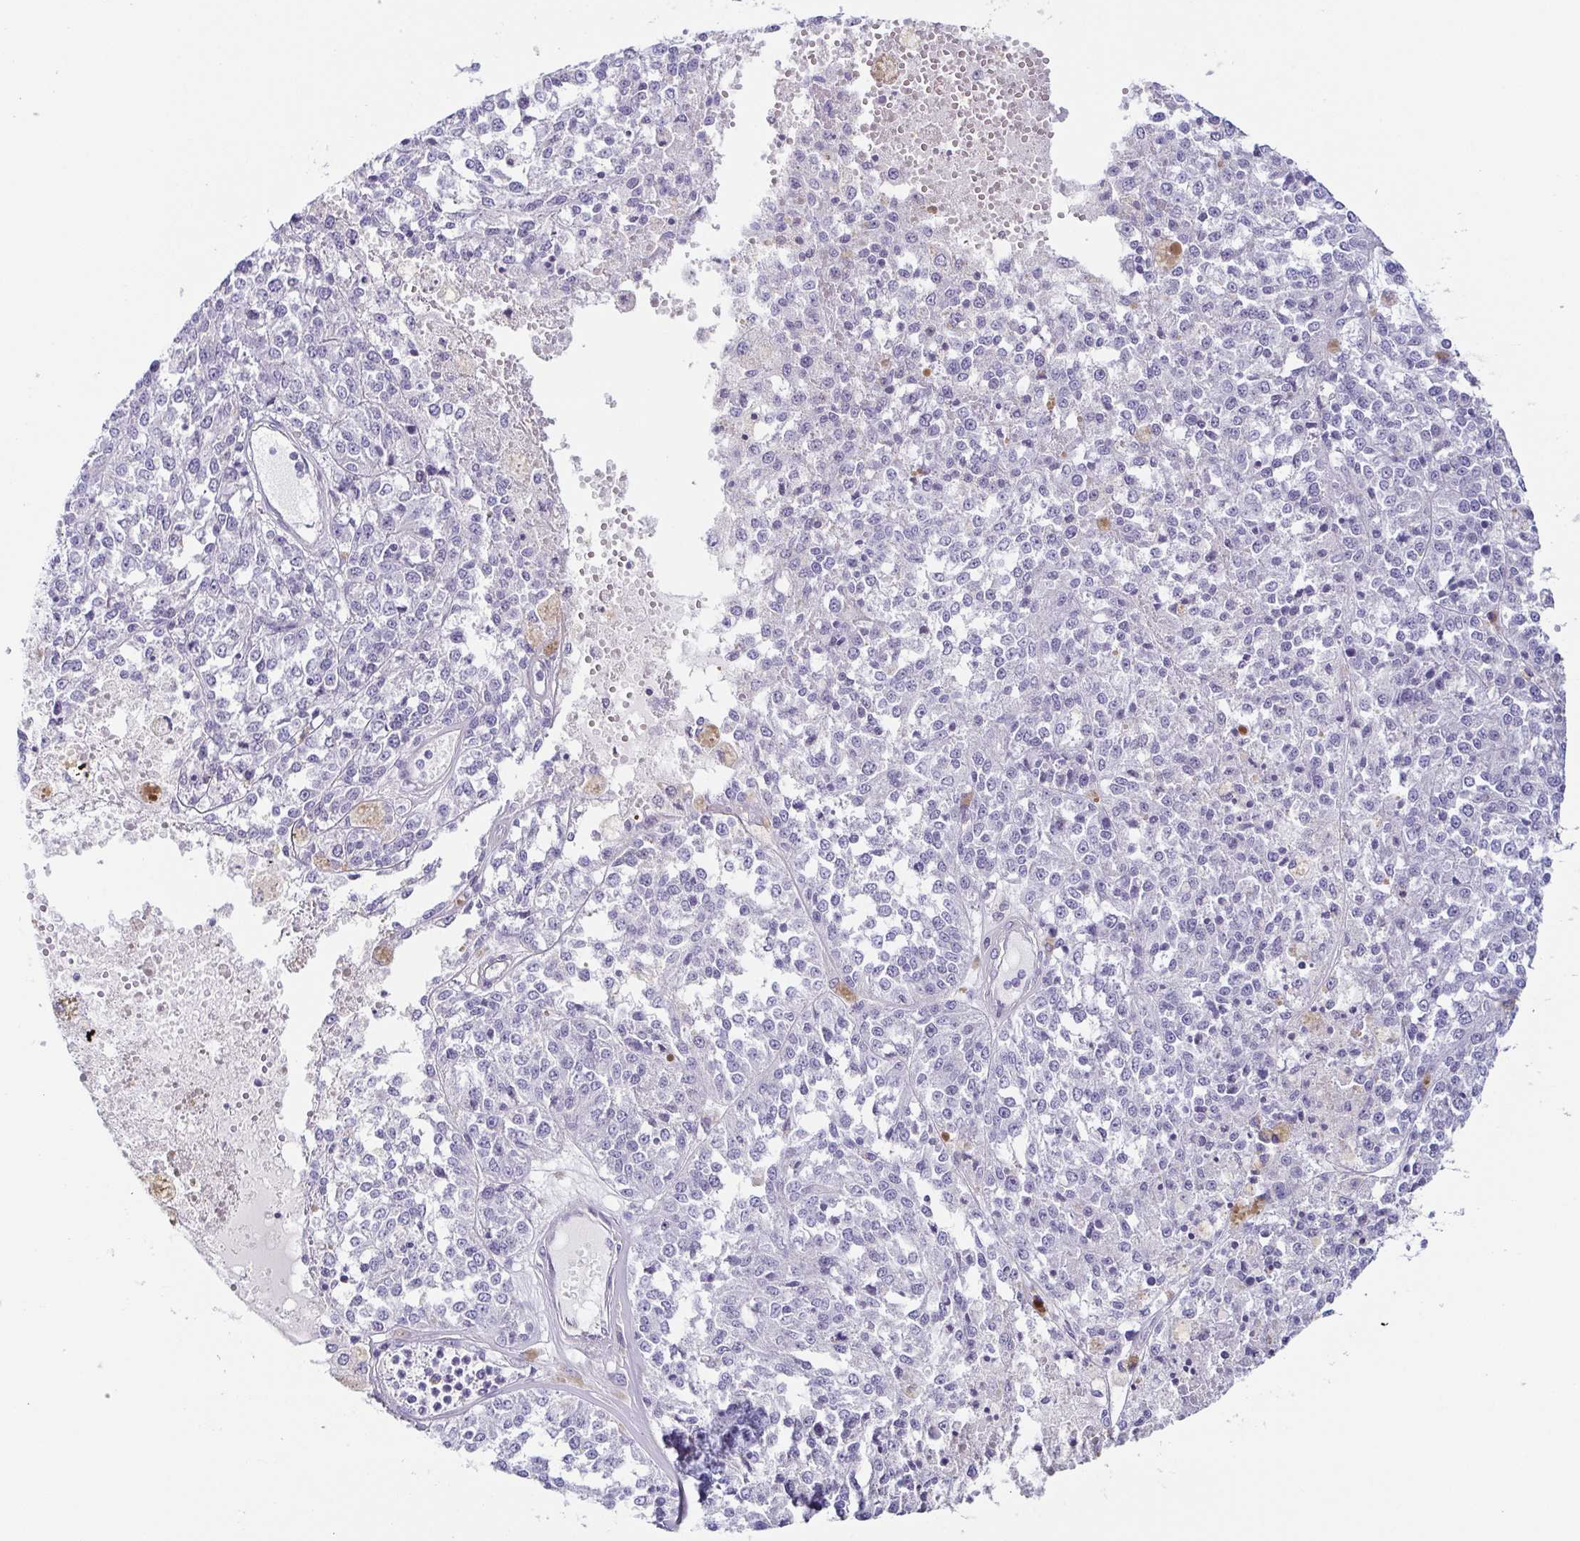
{"staining": {"intensity": "negative", "quantity": "none", "location": "none"}, "tissue": "melanoma", "cell_type": "Tumor cells", "image_type": "cancer", "snomed": [{"axis": "morphology", "description": "Malignant melanoma, Metastatic site"}, {"axis": "topography", "description": "Lymph node"}], "caption": "DAB (3,3'-diaminobenzidine) immunohistochemical staining of human melanoma shows no significant positivity in tumor cells. The staining was performed using DAB to visualize the protein expression in brown, while the nuclei were stained in blue with hematoxylin (Magnification: 20x).", "gene": "COL17A1", "patient": {"sex": "female", "age": 64}}